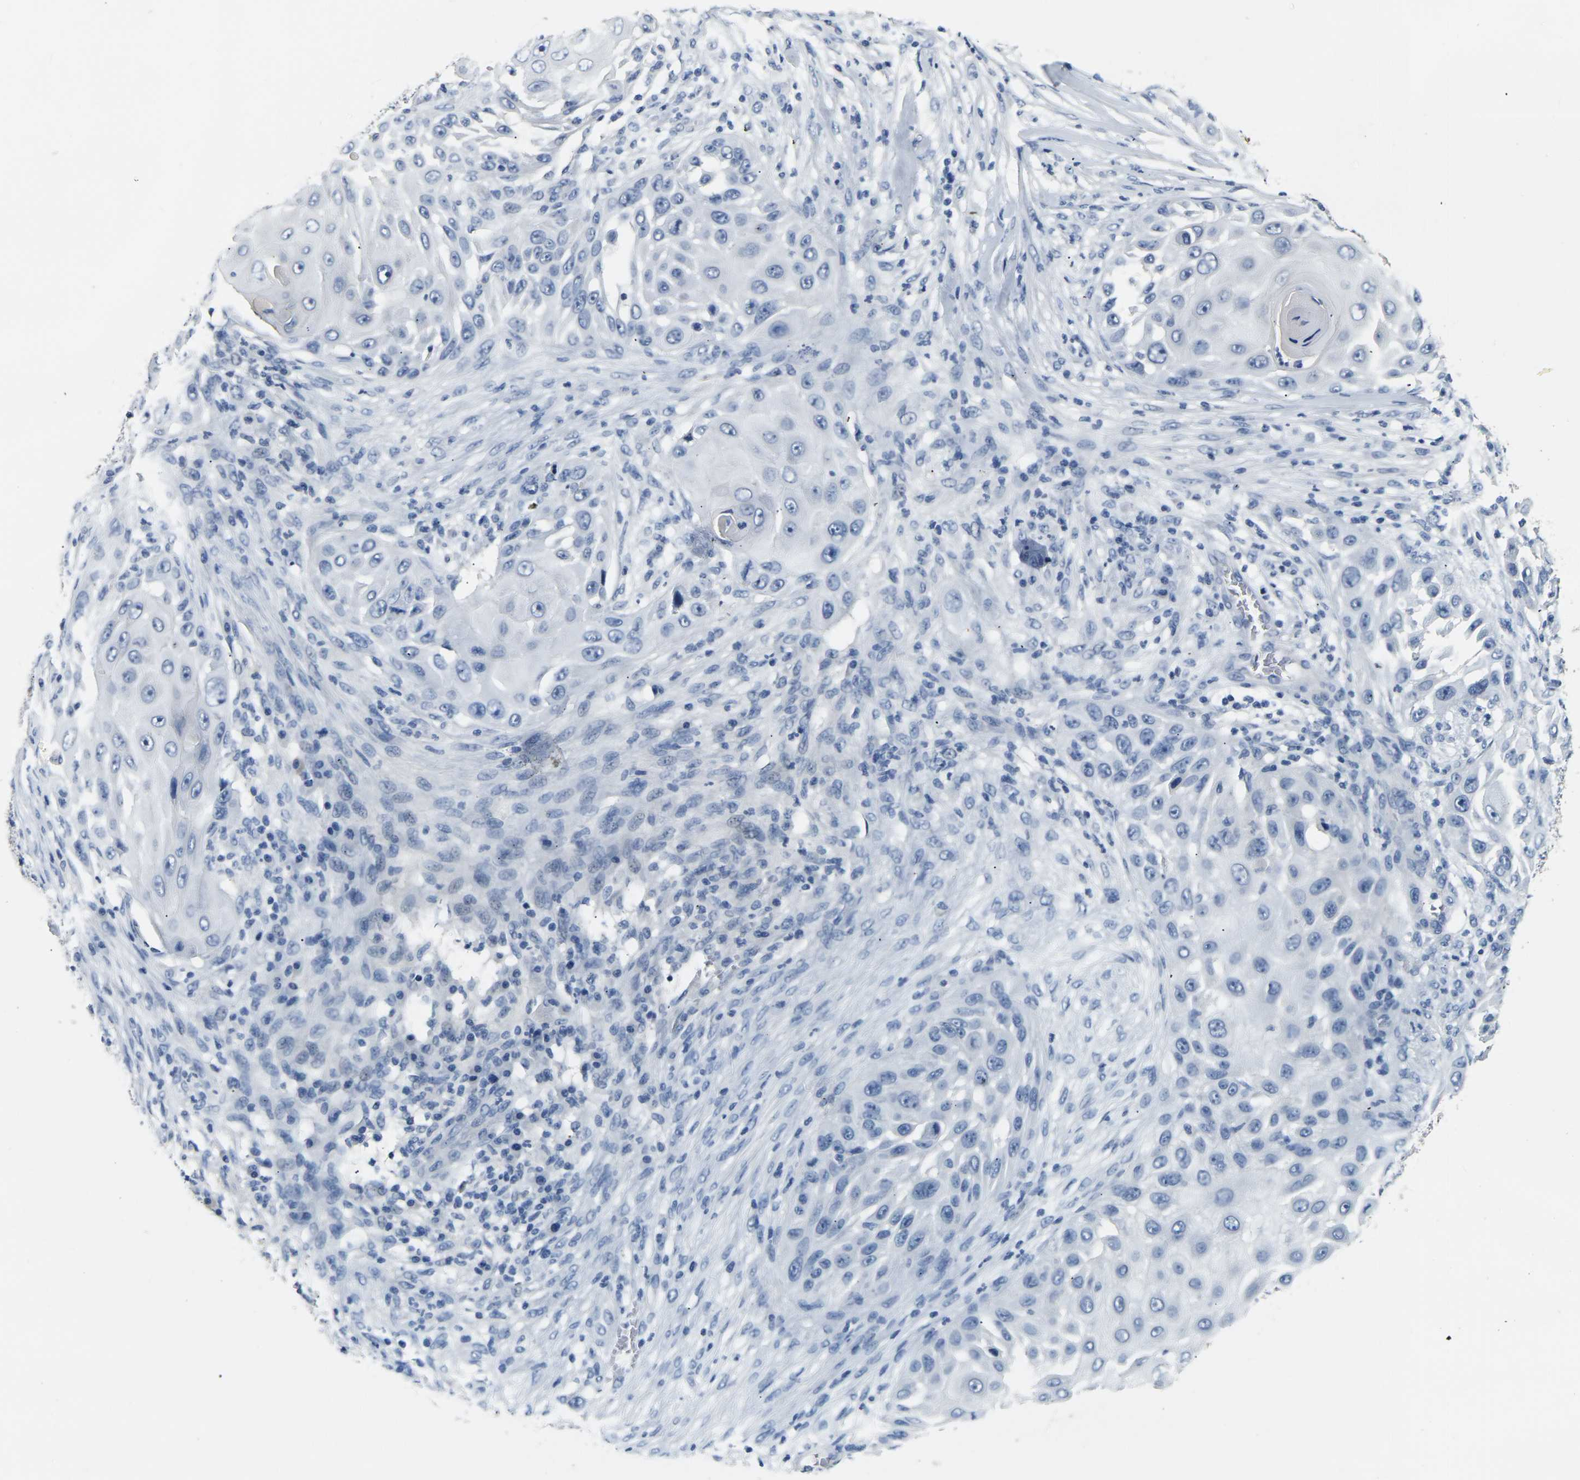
{"staining": {"intensity": "moderate", "quantity": "<25%", "location": "cytoplasmic/membranous"}, "tissue": "skin cancer", "cell_type": "Tumor cells", "image_type": "cancer", "snomed": [{"axis": "morphology", "description": "Squamous cell carcinoma, NOS"}, {"axis": "topography", "description": "Skin"}], "caption": "Immunohistochemical staining of skin cancer demonstrates low levels of moderate cytoplasmic/membranous protein expression in approximately <25% of tumor cells.", "gene": "CLDN7", "patient": {"sex": "female", "age": 44}}